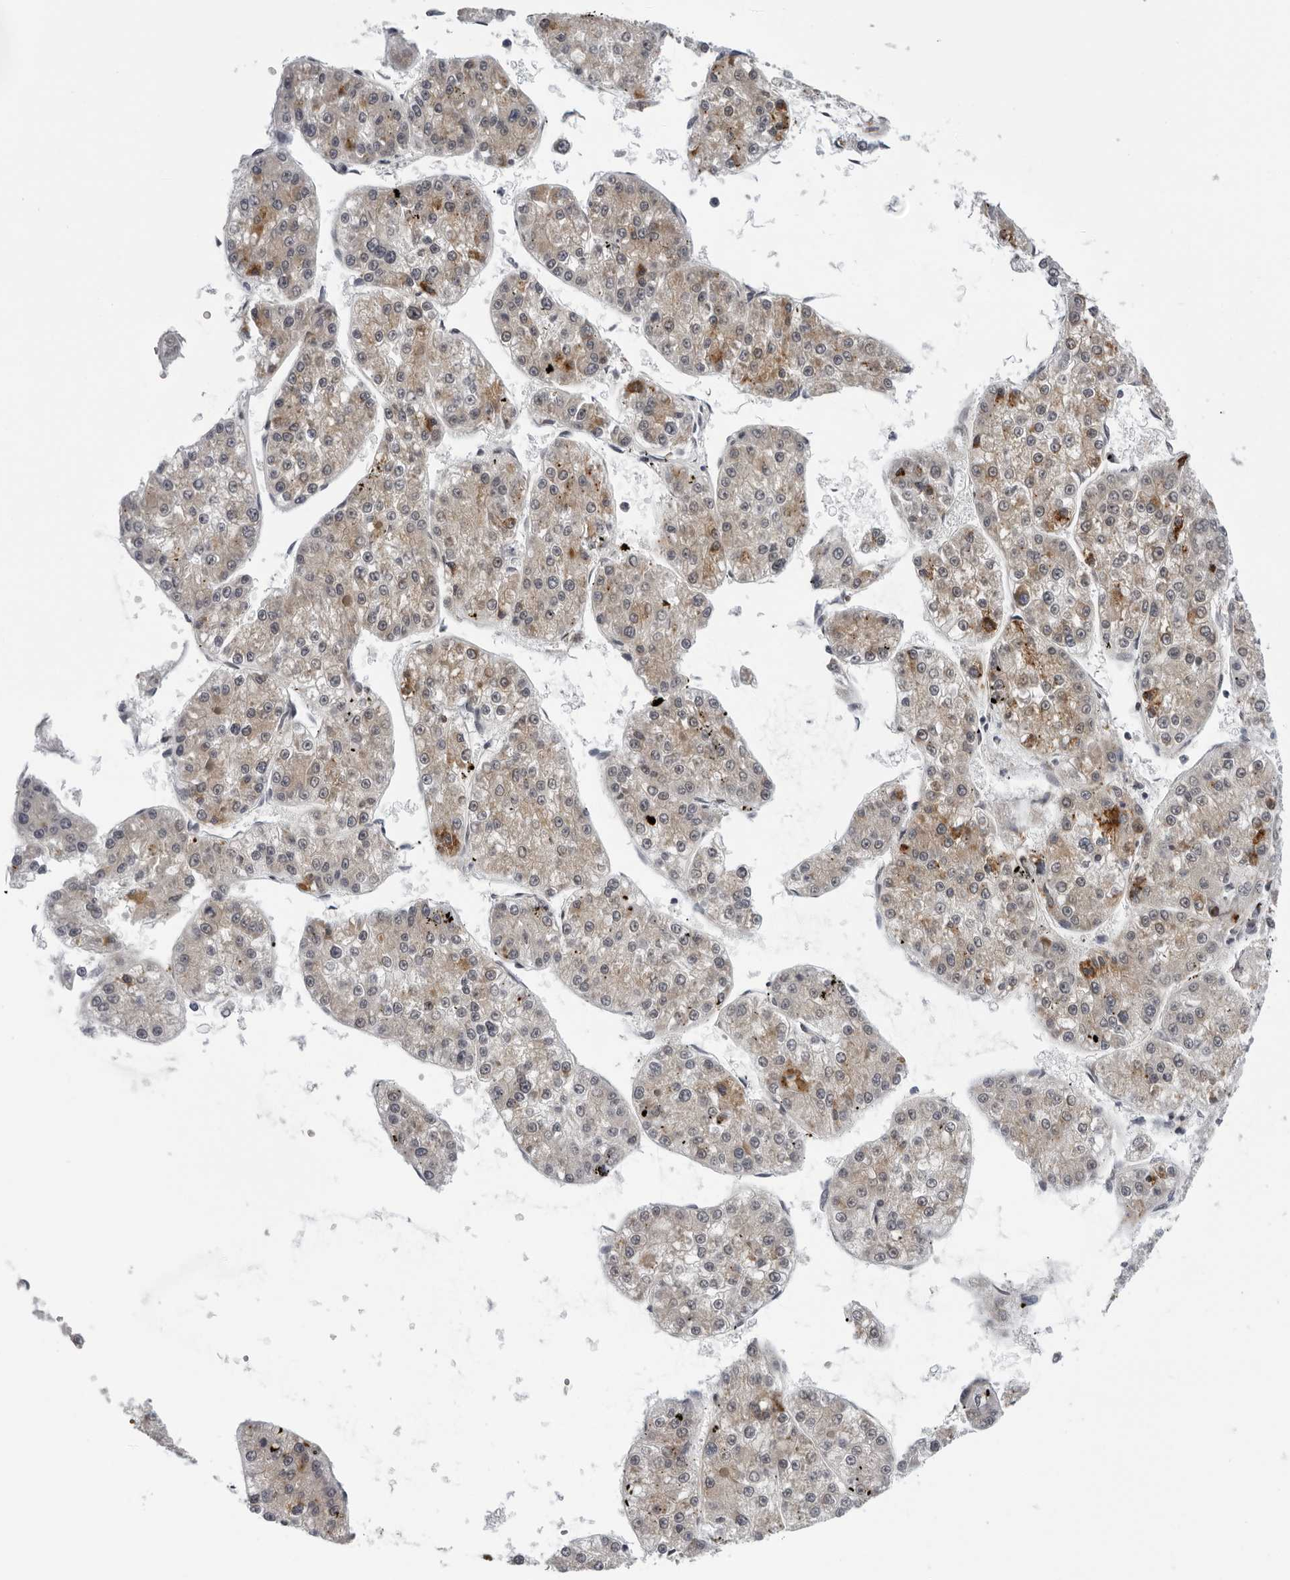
{"staining": {"intensity": "weak", "quantity": ">75%", "location": "cytoplasmic/membranous"}, "tissue": "liver cancer", "cell_type": "Tumor cells", "image_type": "cancer", "snomed": [{"axis": "morphology", "description": "Carcinoma, Hepatocellular, NOS"}, {"axis": "topography", "description": "Liver"}], "caption": "A high-resolution photomicrograph shows immunohistochemistry staining of liver hepatocellular carcinoma, which demonstrates weak cytoplasmic/membranous staining in approximately >75% of tumor cells.", "gene": "CPT2", "patient": {"sex": "female", "age": 73}}